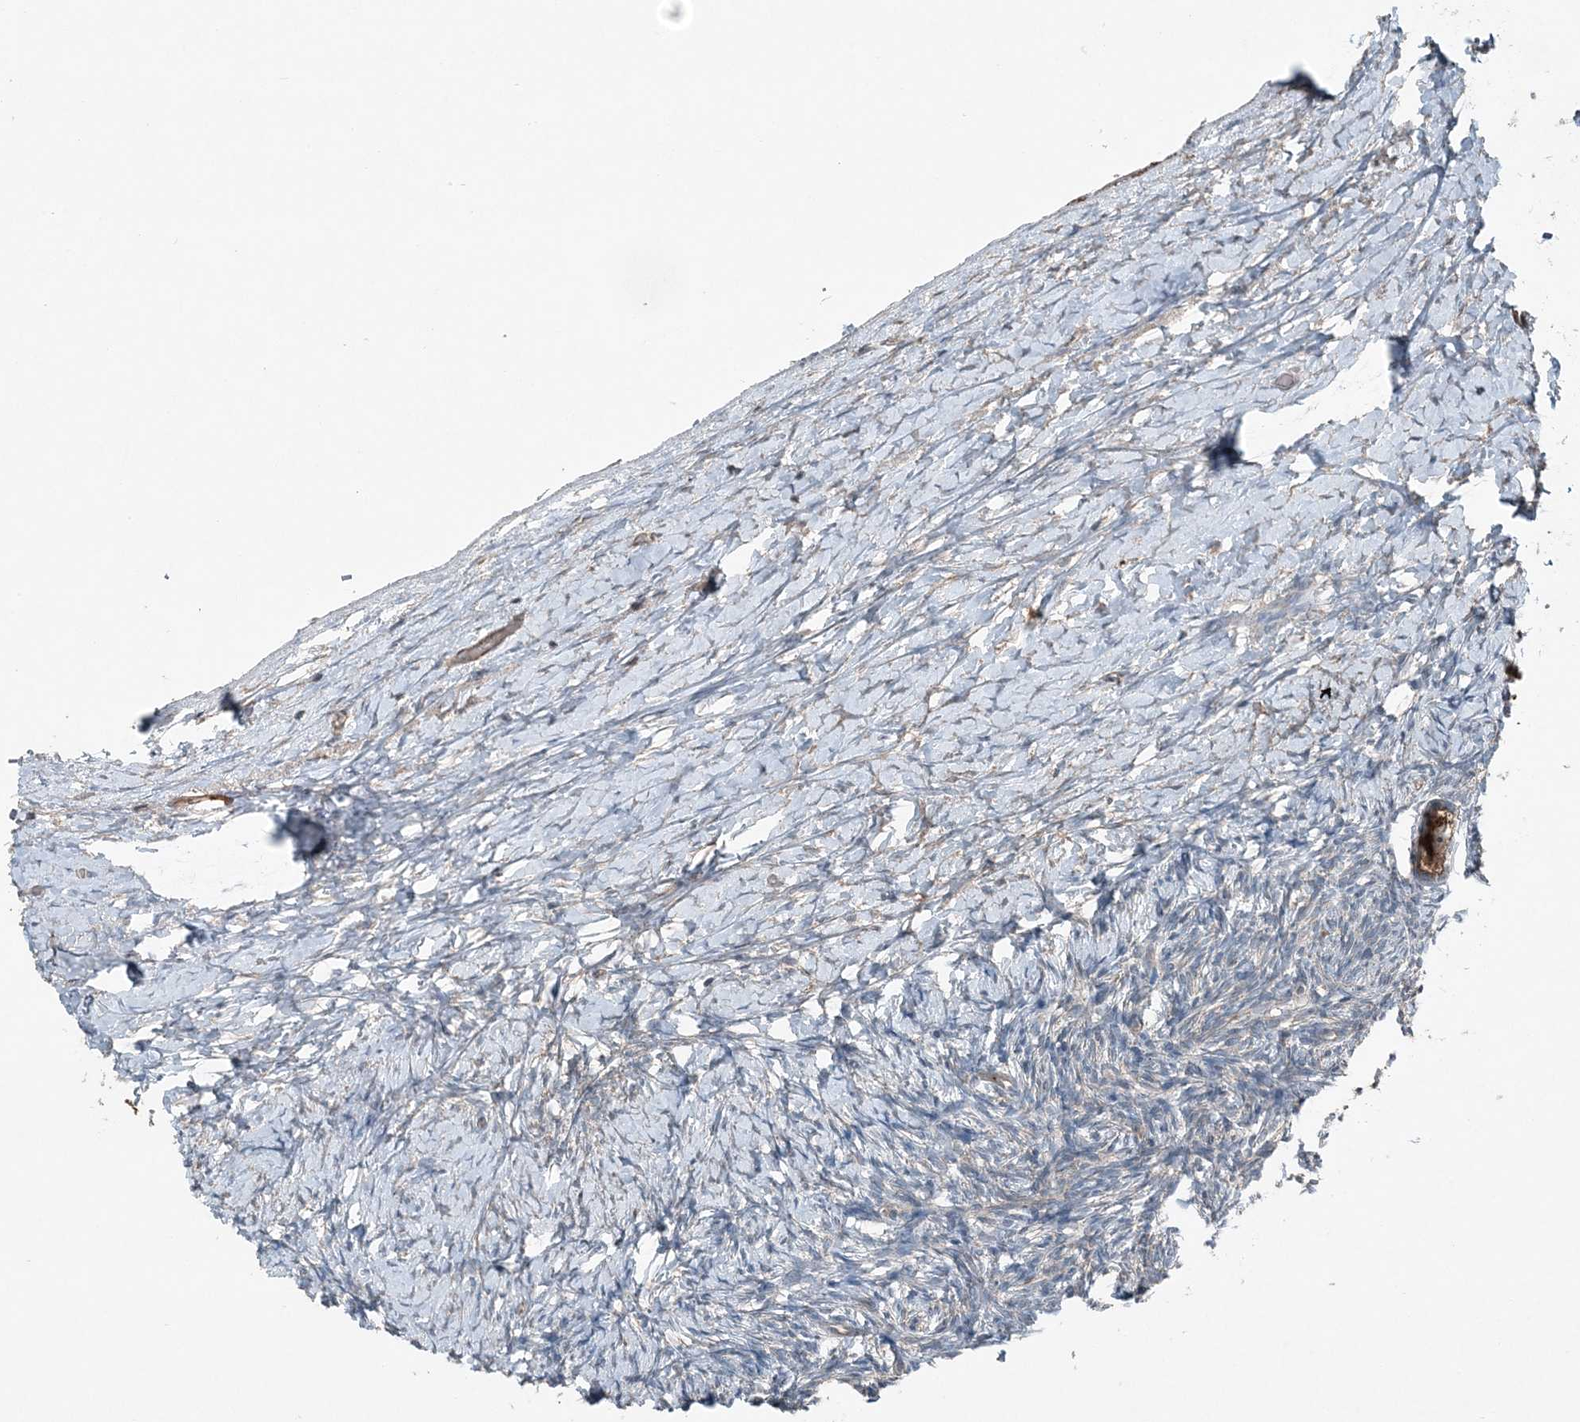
{"staining": {"intensity": "strong", "quantity": ">75%", "location": "cytoplasmic/membranous"}, "tissue": "ovary", "cell_type": "Follicle cells", "image_type": "normal", "snomed": [{"axis": "morphology", "description": "Normal tissue, NOS"}, {"axis": "morphology", "description": "Developmental malformation"}, {"axis": "topography", "description": "Ovary"}], "caption": "Immunohistochemical staining of benign ovary exhibits high levels of strong cytoplasmic/membranous staining in about >75% of follicle cells.", "gene": "KY", "patient": {"sex": "female", "age": 39}}